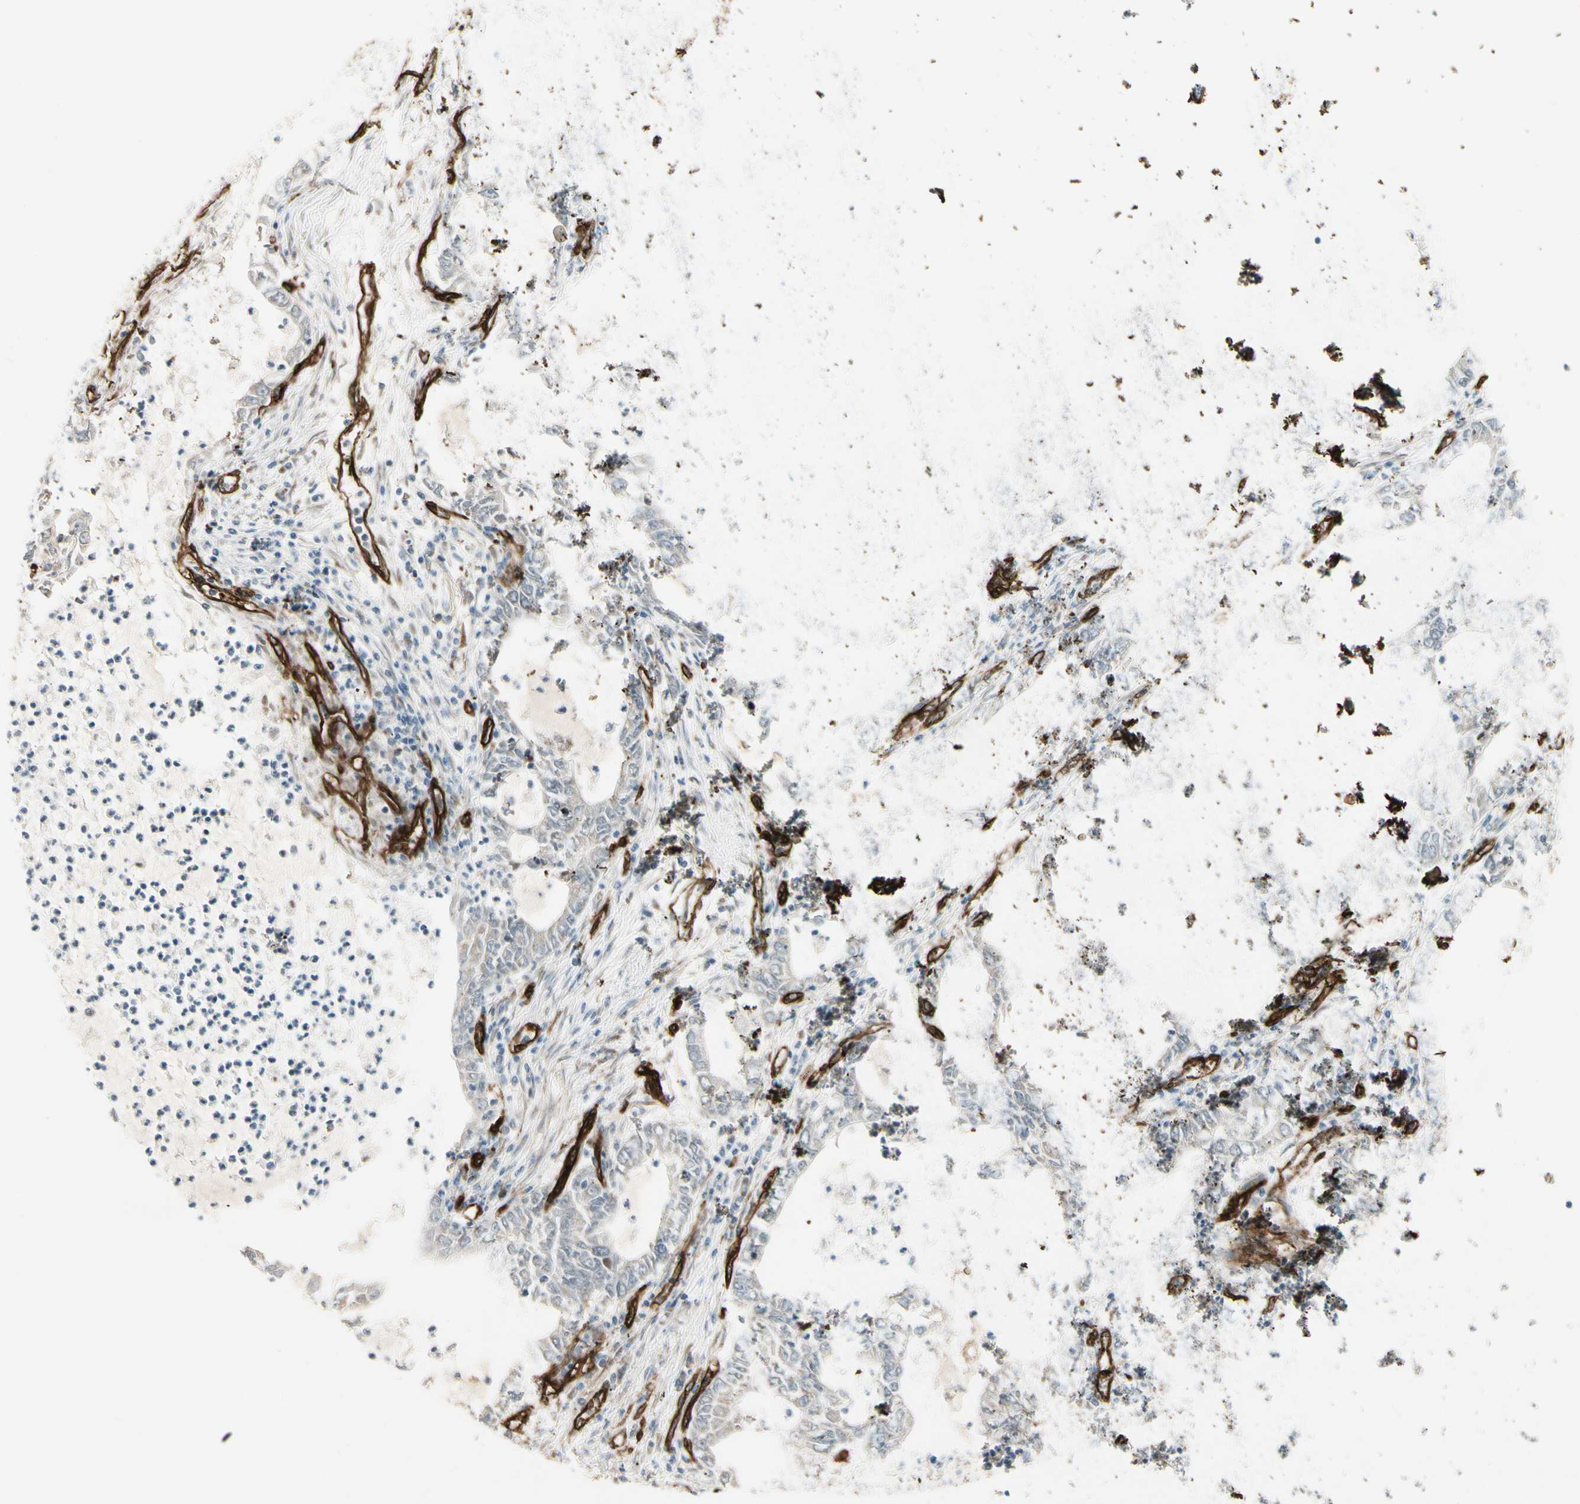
{"staining": {"intensity": "negative", "quantity": "none", "location": "none"}, "tissue": "lung cancer", "cell_type": "Tumor cells", "image_type": "cancer", "snomed": [{"axis": "morphology", "description": "Adenocarcinoma, NOS"}, {"axis": "topography", "description": "Lung"}], "caption": "High power microscopy image of an immunohistochemistry micrograph of lung cancer (adenocarcinoma), revealing no significant expression in tumor cells.", "gene": "MCAM", "patient": {"sex": "female", "age": 51}}